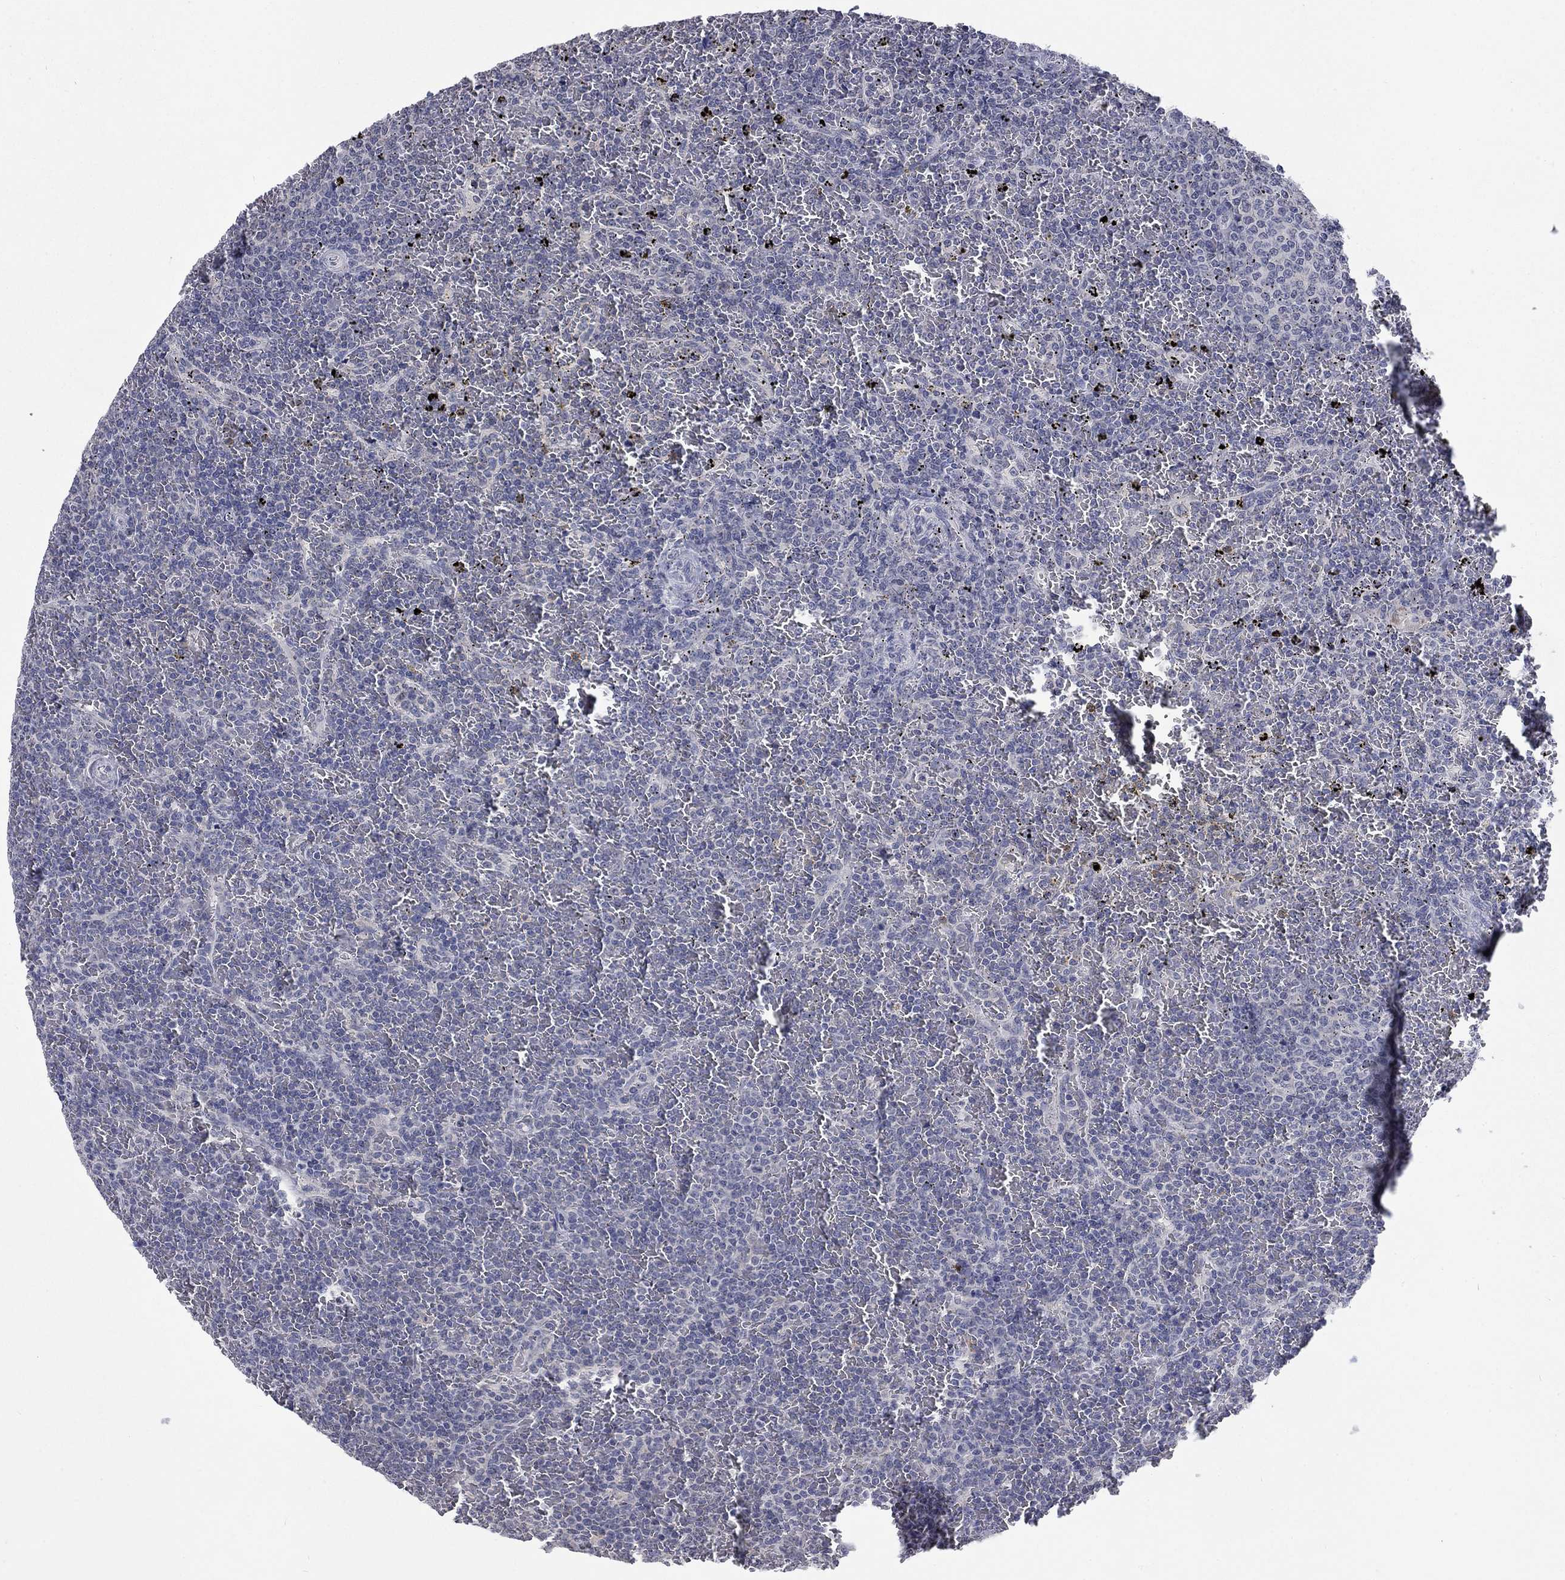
{"staining": {"intensity": "negative", "quantity": "none", "location": "none"}, "tissue": "lymphoma", "cell_type": "Tumor cells", "image_type": "cancer", "snomed": [{"axis": "morphology", "description": "Malignant lymphoma, non-Hodgkin's type, Low grade"}, {"axis": "topography", "description": "Spleen"}], "caption": "Lymphoma was stained to show a protein in brown. There is no significant expression in tumor cells.", "gene": "SPATA33", "patient": {"sex": "female", "age": 77}}